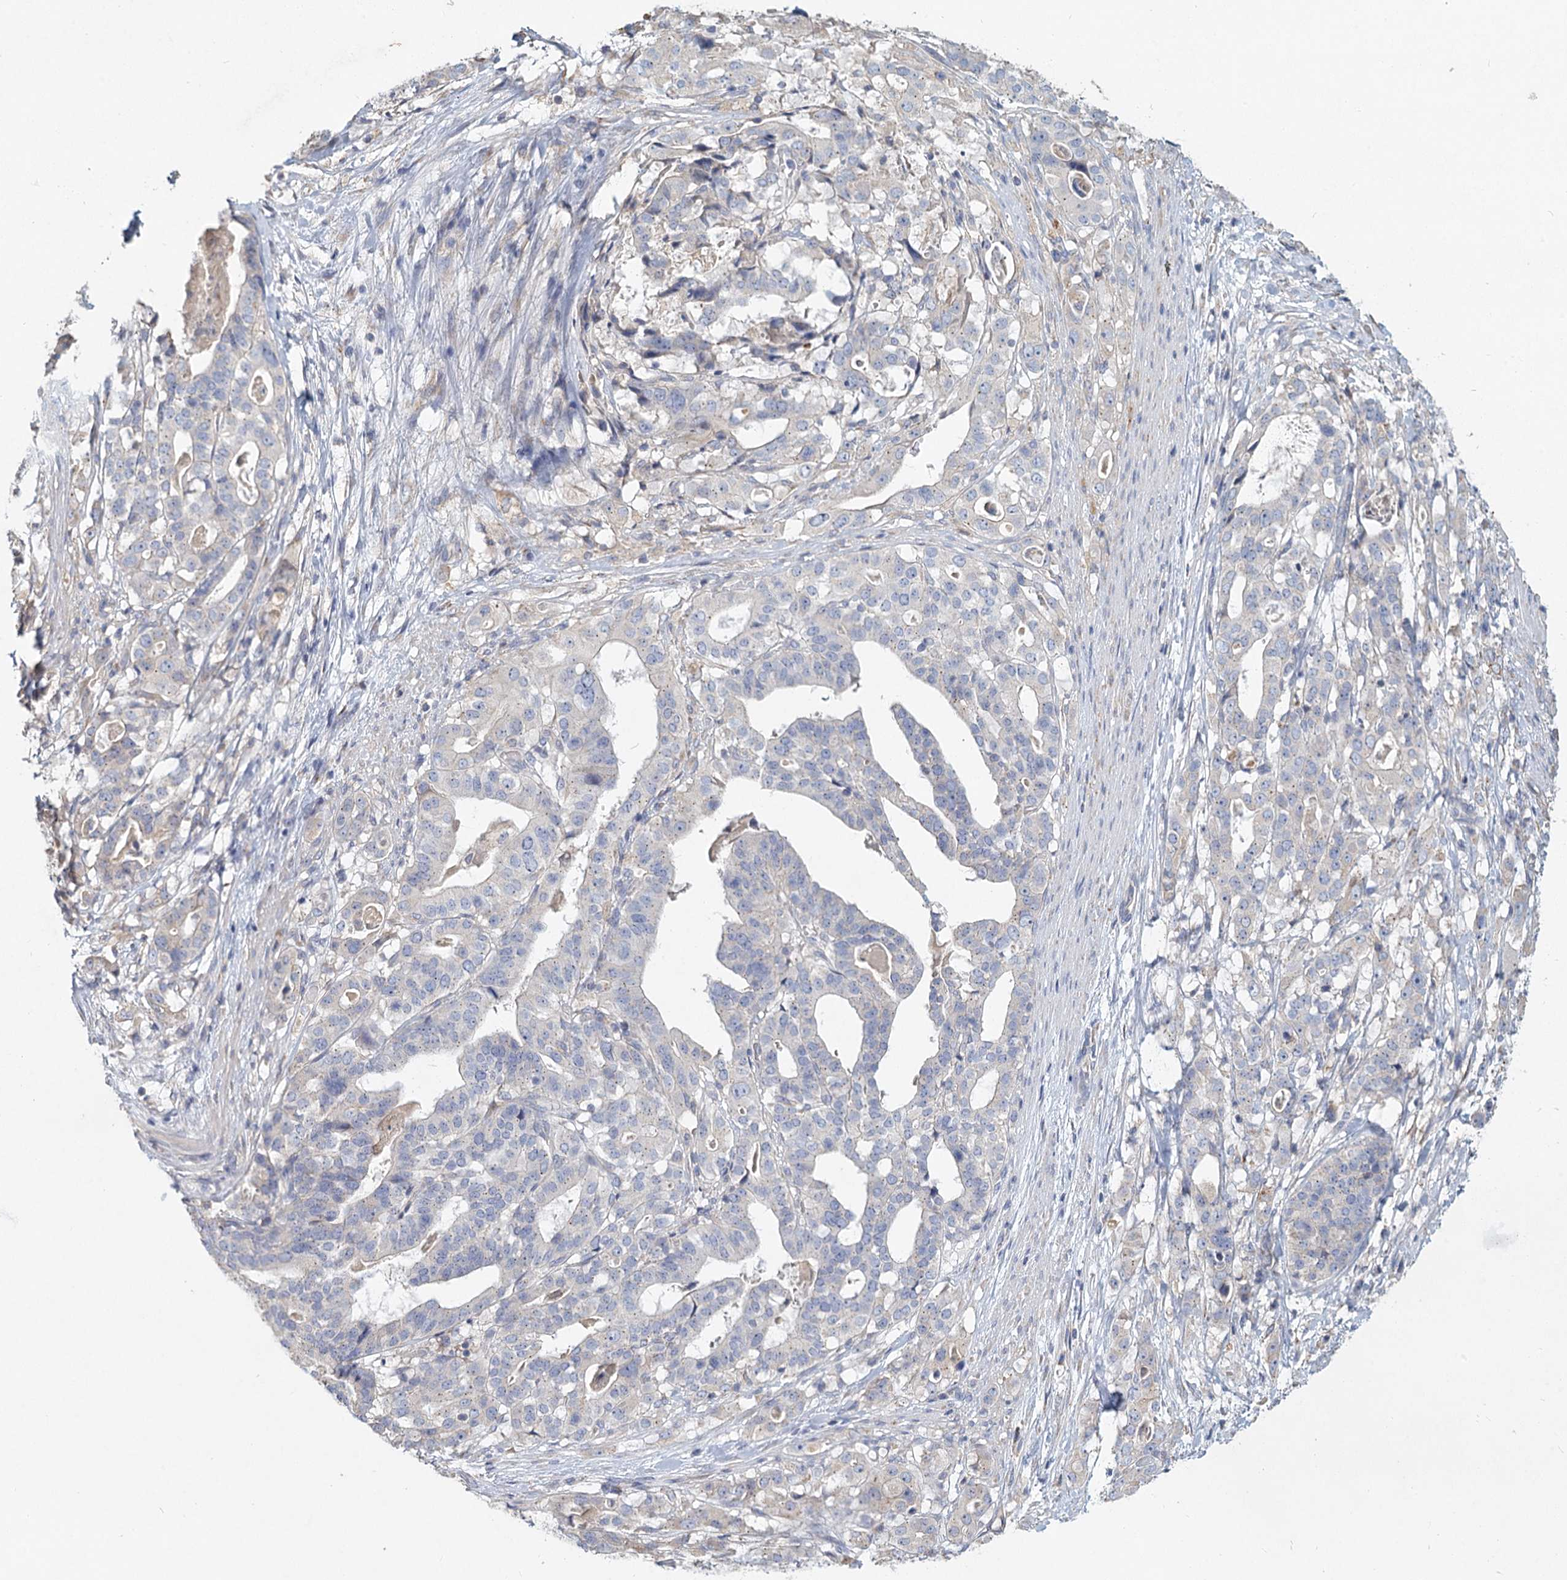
{"staining": {"intensity": "negative", "quantity": "none", "location": "none"}, "tissue": "stomach cancer", "cell_type": "Tumor cells", "image_type": "cancer", "snomed": [{"axis": "morphology", "description": "Adenocarcinoma, NOS"}, {"axis": "topography", "description": "Stomach"}], "caption": "High magnification brightfield microscopy of adenocarcinoma (stomach) stained with DAB (brown) and counterstained with hematoxylin (blue): tumor cells show no significant positivity.", "gene": "HES2", "patient": {"sex": "male", "age": 48}}